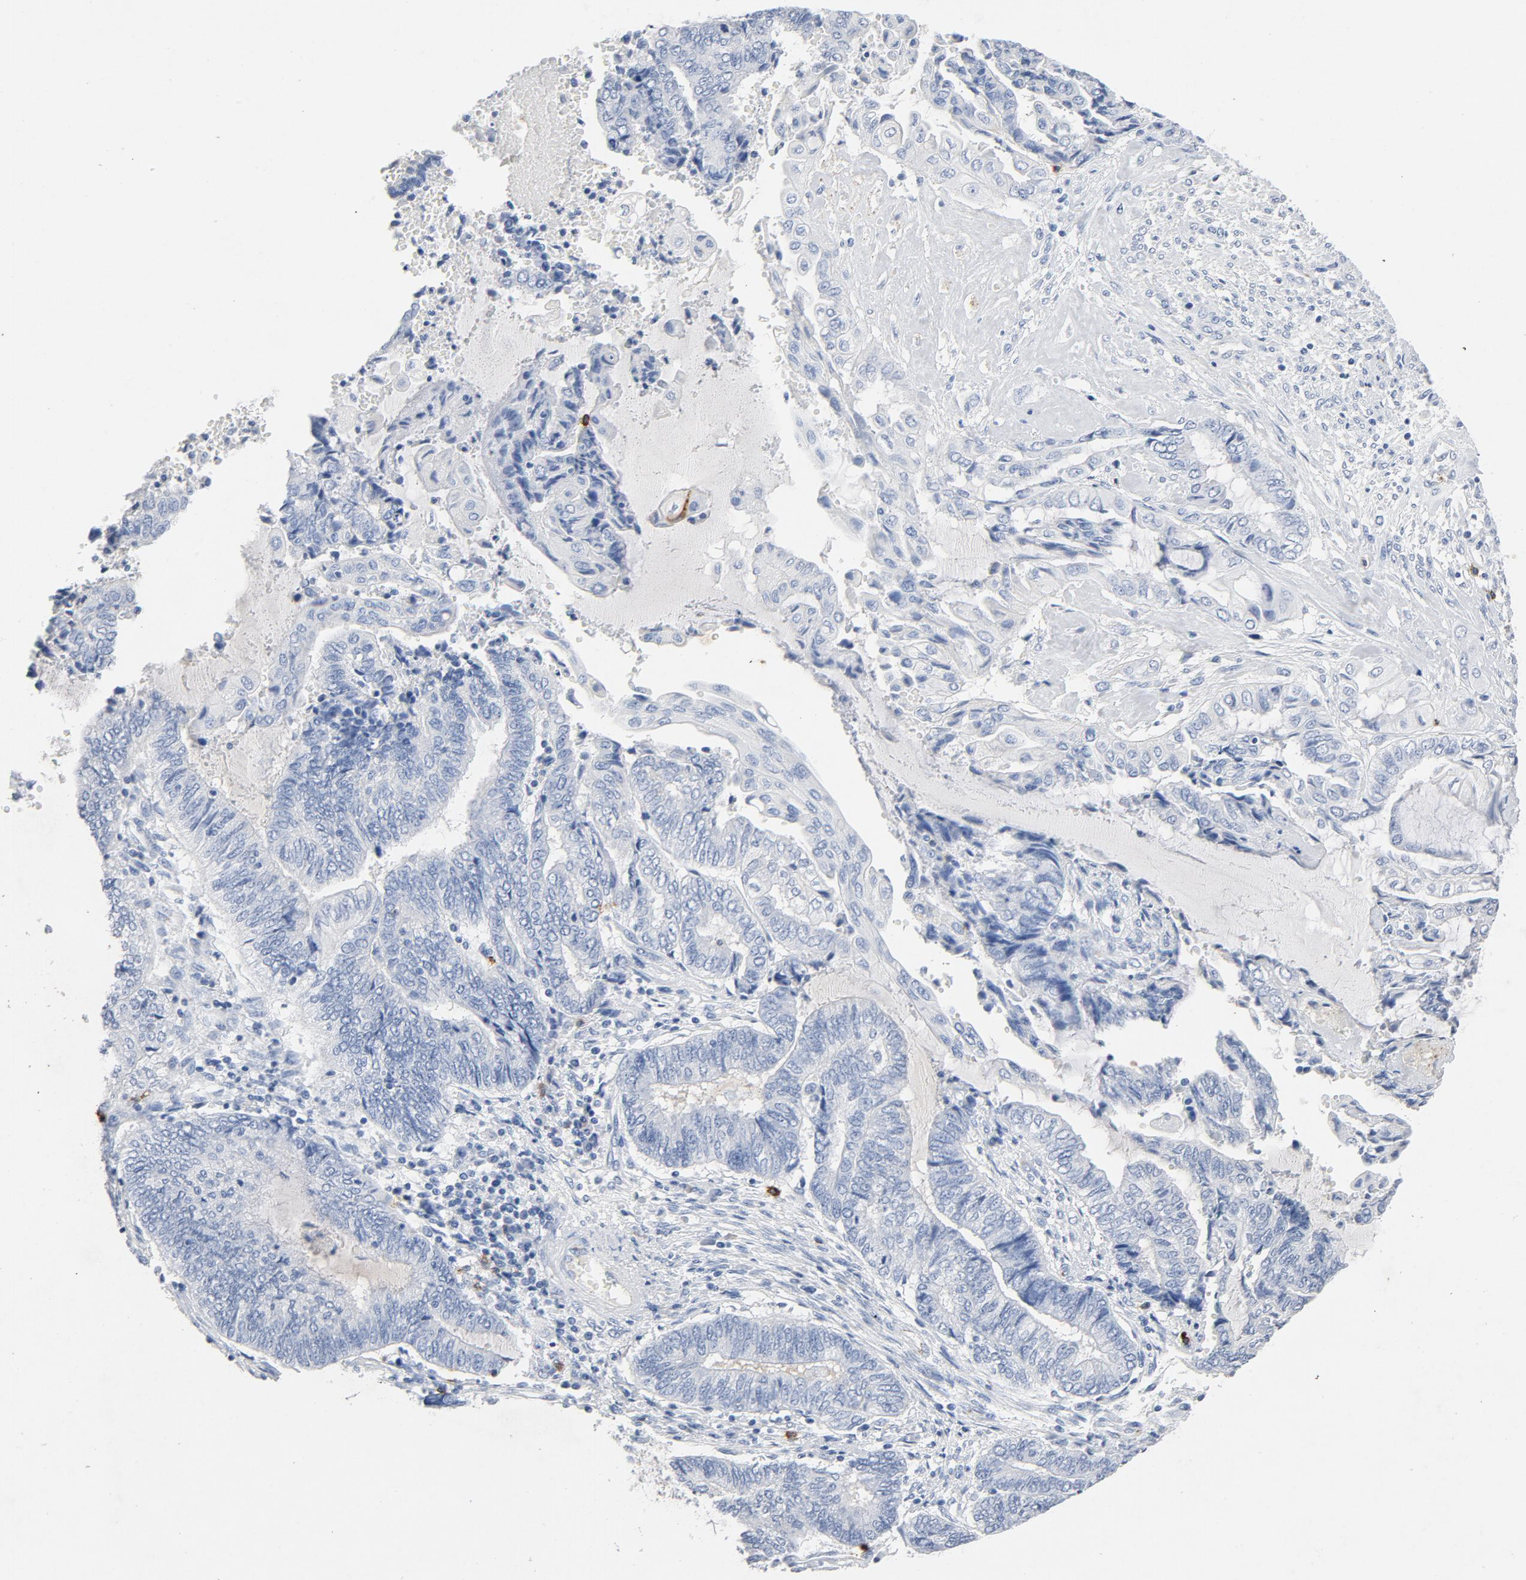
{"staining": {"intensity": "negative", "quantity": "none", "location": "none"}, "tissue": "endometrial cancer", "cell_type": "Tumor cells", "image_type": "cancer", "snomed": [{"axis": "morphology", "description": "Adenocarcinoma, NOS"}, {"axis": "topography", "description": "Uterus"}, {"axis": "topography", "description": "Endometrium"}], "caption": "Histopathology image shows no significant protein positivity in tumor cells of adenocarcinoma (endometrial).", "gene": "PTPRB", "patient": {"sex": "female", "age": 70}}